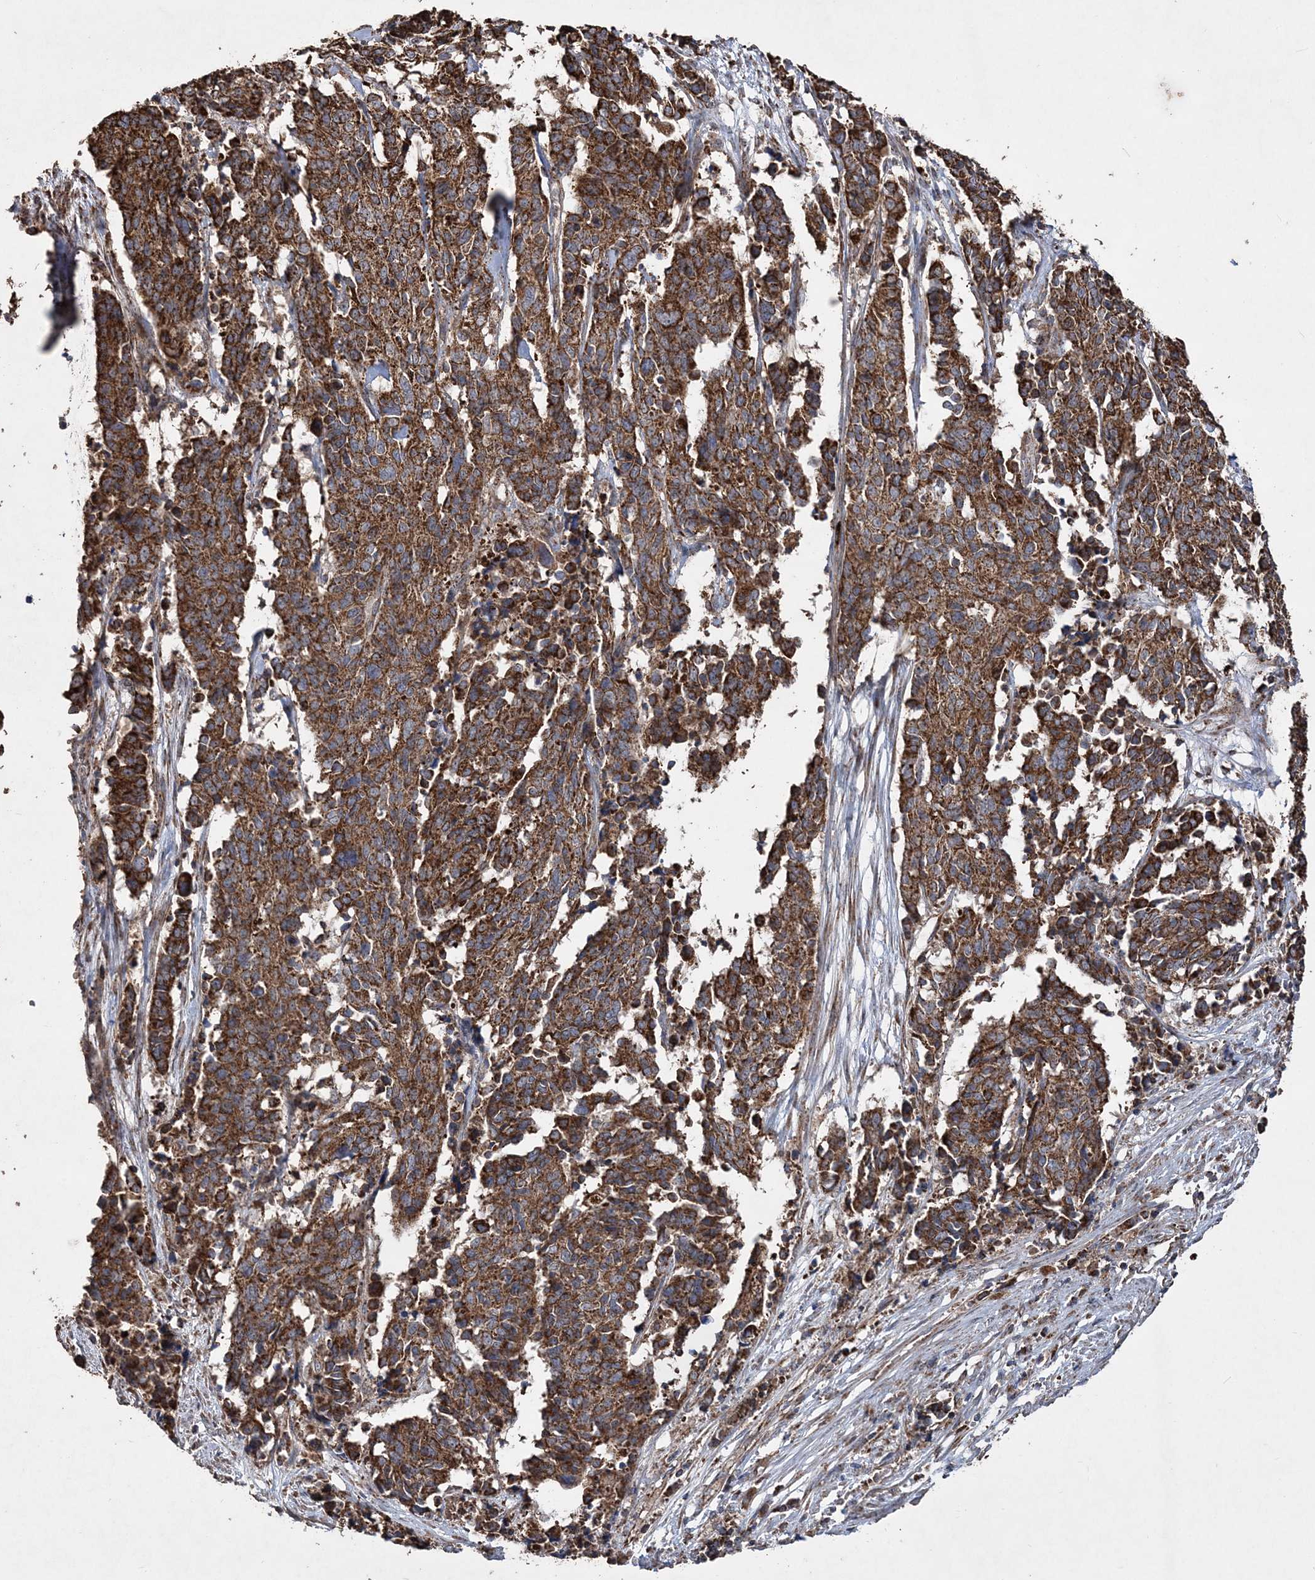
{"staining": {"intensity": "strong", "quantity": ">75%", "location": "cytoplasmic/membranous"}, "tissue": "cervical cancer", "cell_type": "Tumor cells", "image_type": "cancer", "snomed": [{"axis": "morphology", "description": "Normal tissue, NOS"}, {"axis": "morphology", "description": "Squamous cell carcinoma, NOS"}, {"axis": "topography", "description": "Cervix"}], "caption": "This is a photomicrograph of immunohistochemistry staining of cervical cancer, which shows strong expression in the cytoplasmic/membranous of tumor cells.", "gene": "POC5", "patient": {"sex": "female", "age": 35}}